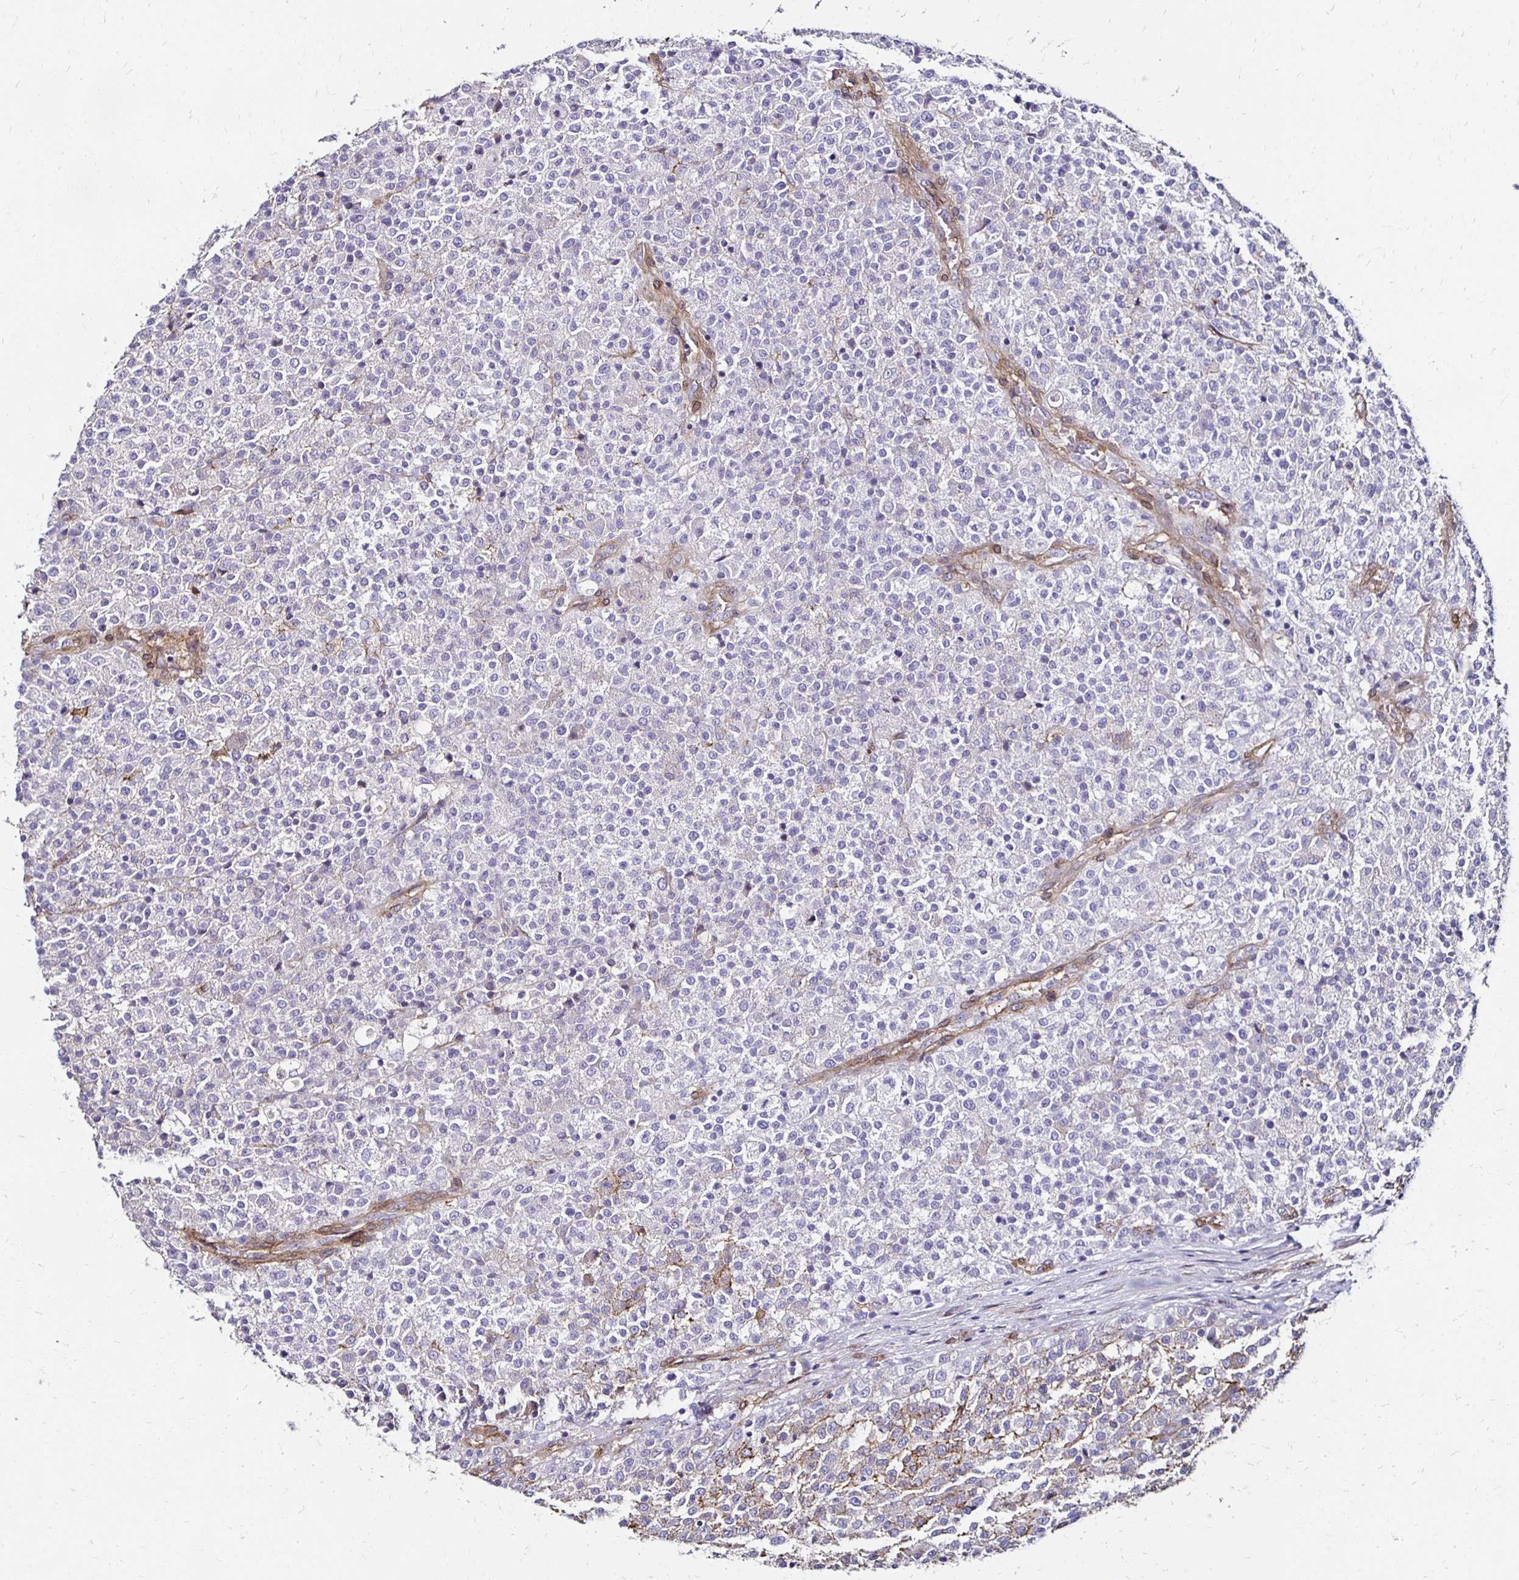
{"staining": {"intensity": "negative", "quantity": "none", "location": "none"}, "tissue": "testis cancer", "cell_type": "Tumor cells", "image_type": "cancer", "snomed": [{"axis": "morphology", "description": "Seminoma, NOS"}, {"axis": "topography", "description": "Testis"}], "caption": "Tumor cells show no significant expression in testis cancer (seminoma).", "gene": "ITGB1", "patient": {"sex": "male", "age": 59}}